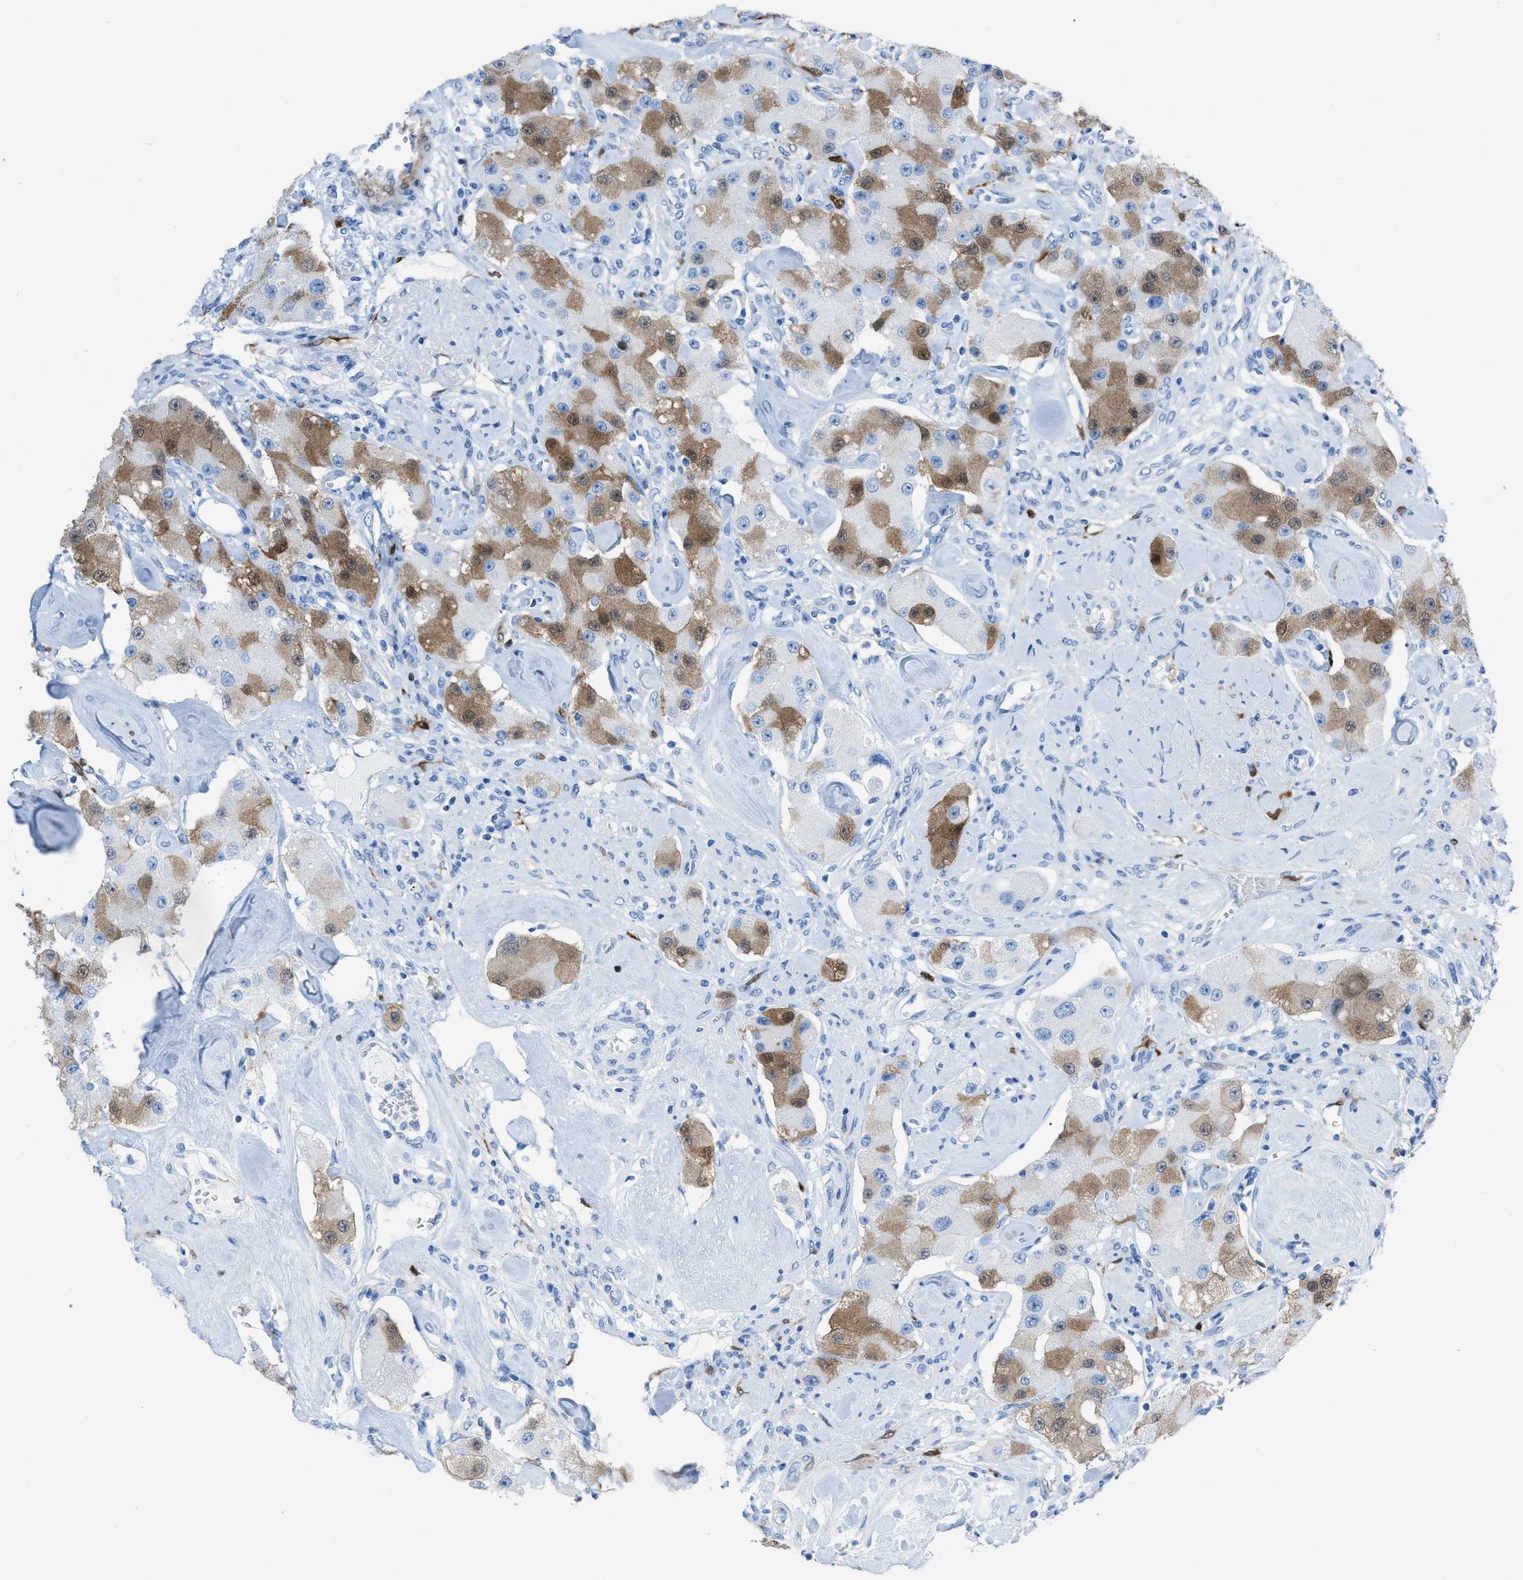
{"staining": {"intensity": "moderate", "quantity": "25%-75%", "location": "cytoplasmic/membranous,nuclear"}, "tissue": "carcinoid", "cell_type": "Tumor cells", "image_type": "cancer", "snomed": [{"axis": "morphology", "description": "Carcinoid, malignant, NOS"}, {"axis": "topography", "description": "Pancreas"}], "caption": "Immunohistochemistry (IHC) photomicrograph of neoplastic tissue: human carcinoid stained using immunohistochemistry (IHC) demonstrates medium levels of moderate protein expression localized specifically in the cytoplasmic/membranous and nuclear of tumor cells, appearing as a cytoplasmic/membranous and nuclear brown color.", "gene": "CDKN2A", "patient": {"sex": "male", "age": 41}}